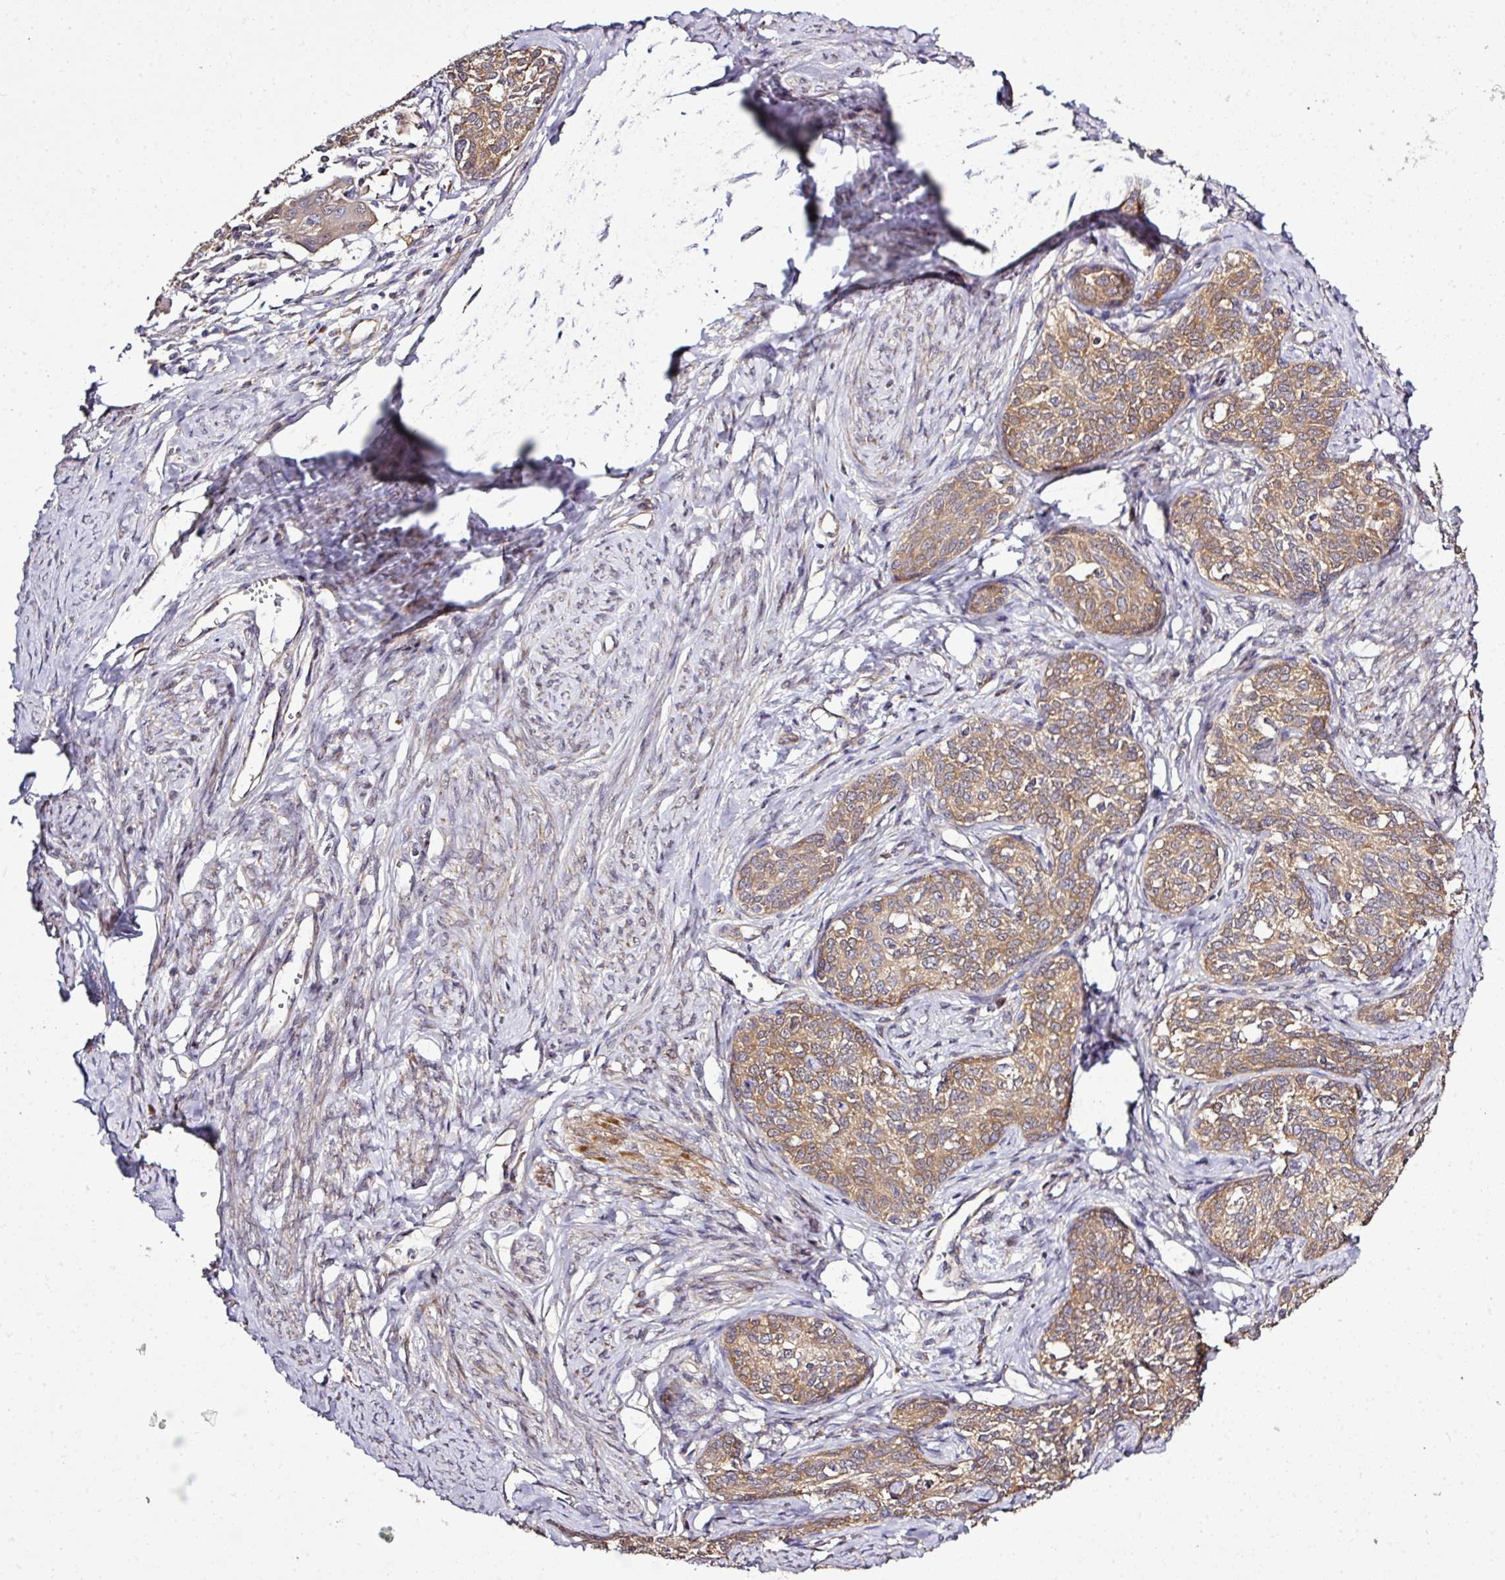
{"staining": {"intensity": "weak", "quantity": "25%-75%", "location": "cytoplasmic/membranous"}, "tissue": "cervical cancer", "cell_type": "Tumor cells", "image_type": "cancer", "snomed": [{"axis": "morphology", "description": "Squamous cell carcinoma, NOS"}, {"axis": "morphology", "description": "Adenocarcinoma, NOS"}, {"axis": "topography", "description": "Cervix"}], "caption": "Approximately 25%-75% of tumor cells in human cervical cancer display weak cytoplasmic/membranous protein expression as visualized by brown immunohistochemical staining.", "gene": "TMEM107", "patient": {"sex": "female", "age": 52}}